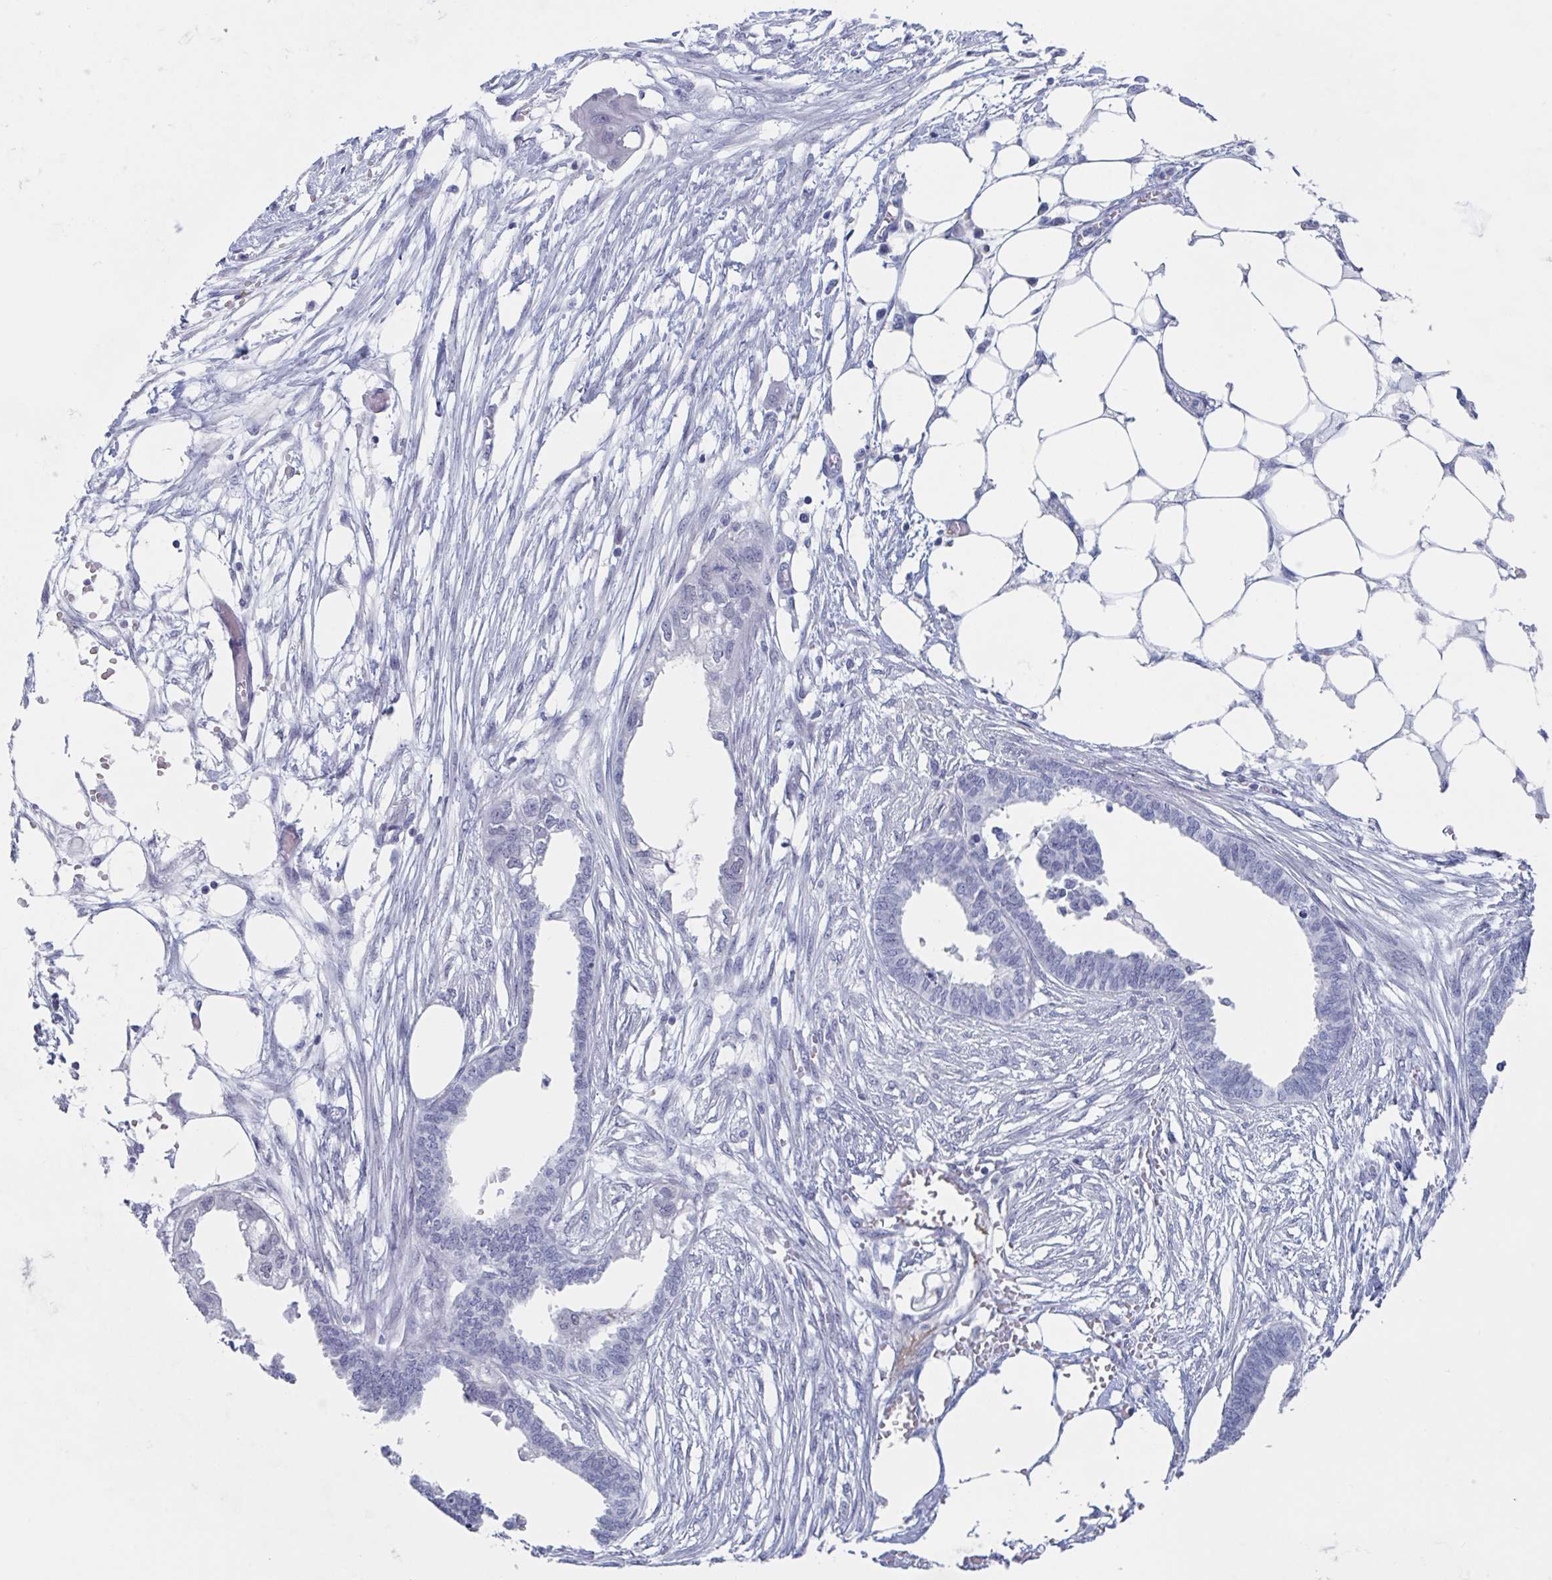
{"staining": {"intensity": "negative", "quantity": "none", "location": "none"}, "tissue": "endometrial cancer", "cell_type": "Tumor cells", "image_type": "cancer", "snomed": [{"axis": "morphology", "description": "Adenocarcinoma, NOS"}, {"axis": "morphology", "description": "Adenocarcinoma, metastatic, NOS"}, {"axis": "topography", "description": "Adipose tissue"}, {"axis": "topography", "description": "Endometrium"}], "caption": "High magnification brightfield microscopy of endometrial adenocarcinoma stained with DAB (brown) and counterstained with hematoxylin (blue): tumor cells show no significant expression.", "gene": "KDM4D", "patient": {"sex": "female", "age": 67}}